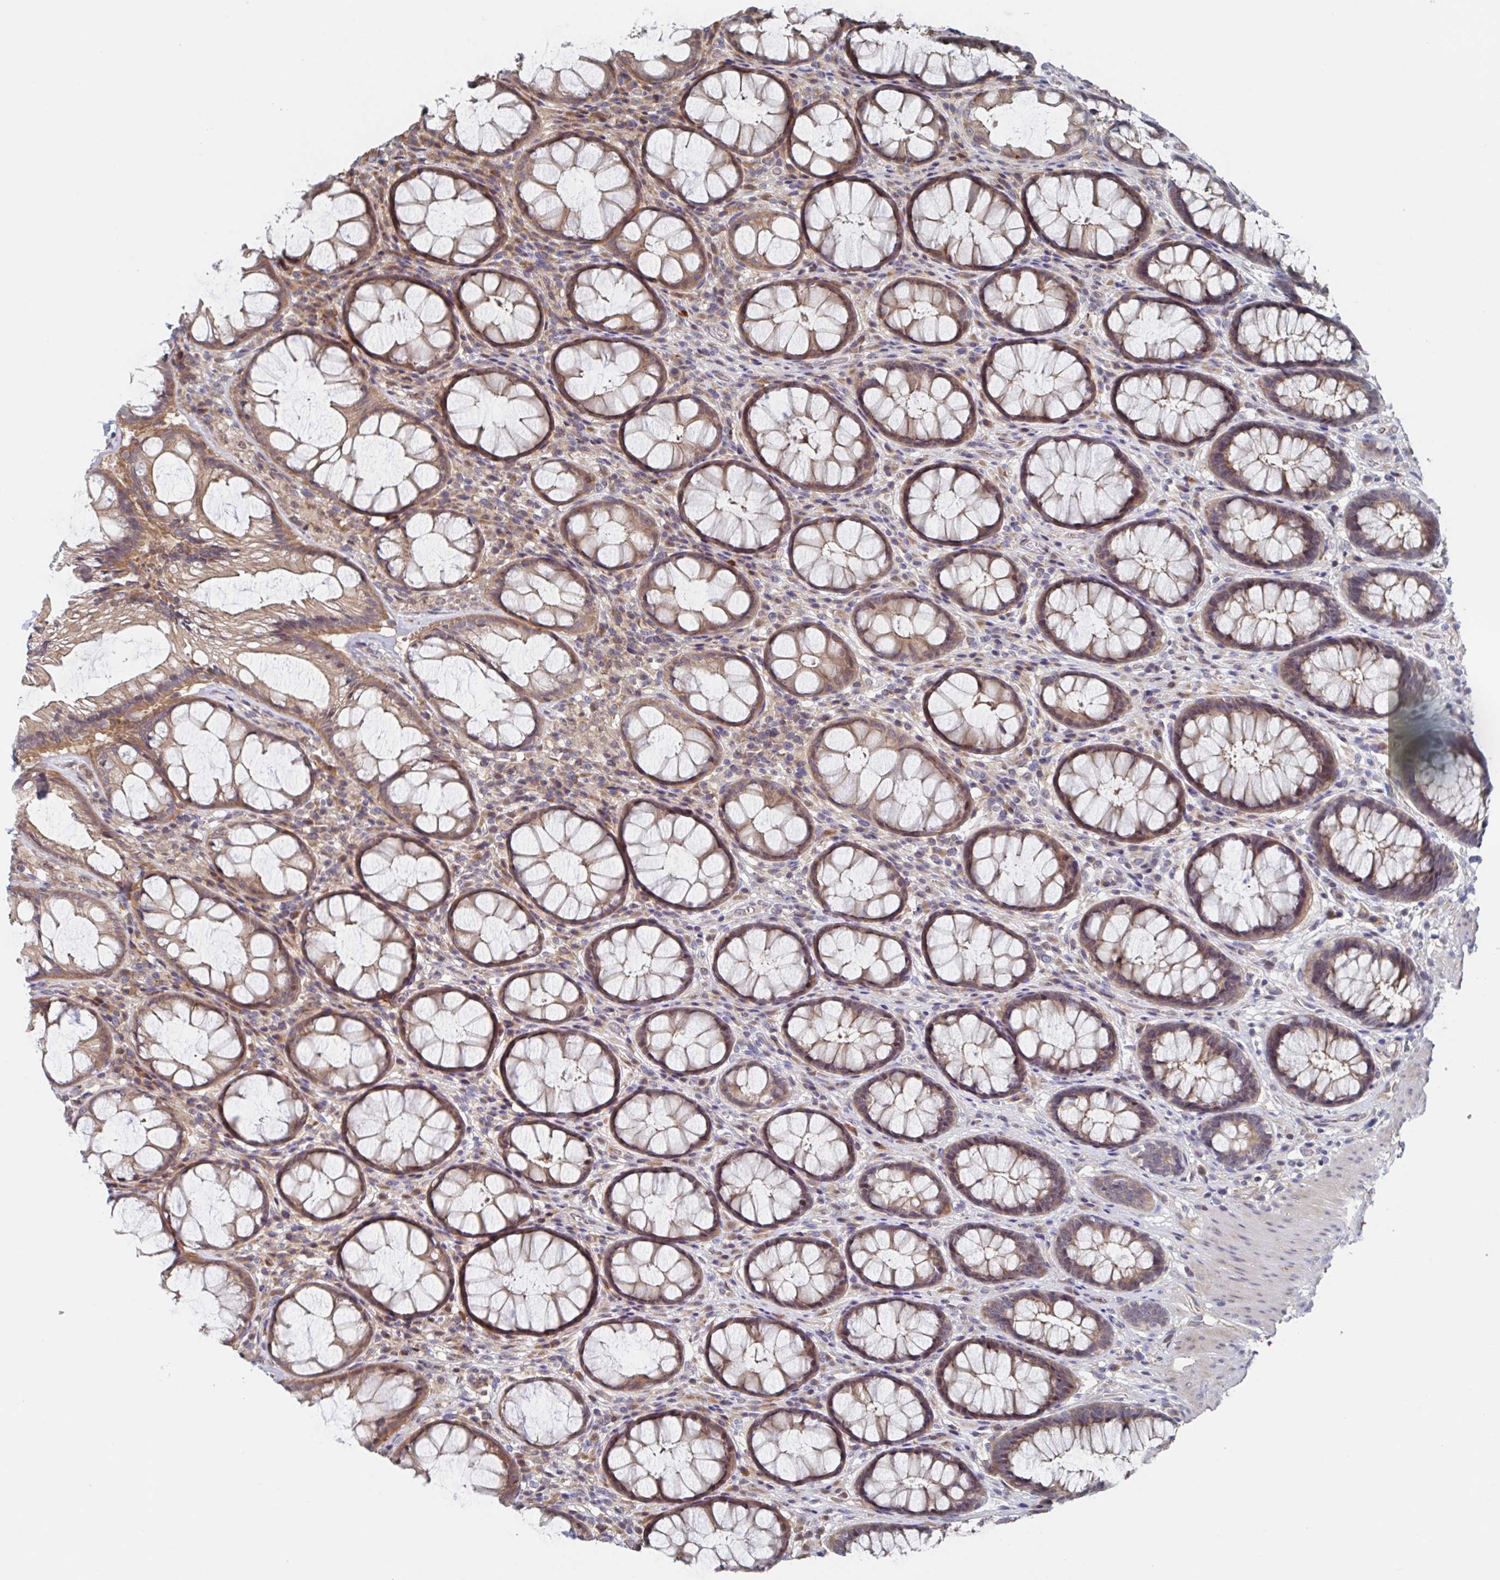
{"staining": {"intensity": "moderate", "quantity": ">75%", "location": "cytoplasmic/membranous"}, "tissue": "rectum", "cell_type": "Glandular cells", "image_type": "normal", "snomed": [{"axis": "morphology", "description": "Normal tissue, NOS"}, {"axis": "topography", "description": "Rectum"}], "caption": "Benign rectum was stained to show a protein in brown. There is medium levels of moderate cytoplasmic/membranous positivity in approximately >75% of glandular cells. (DAB (3,3'-diaminobenzidine) = brown stain, brightfield microscopy at high magnification).", "gene": "DHRS12", "patient": {"sex": "male", "age": 72}}